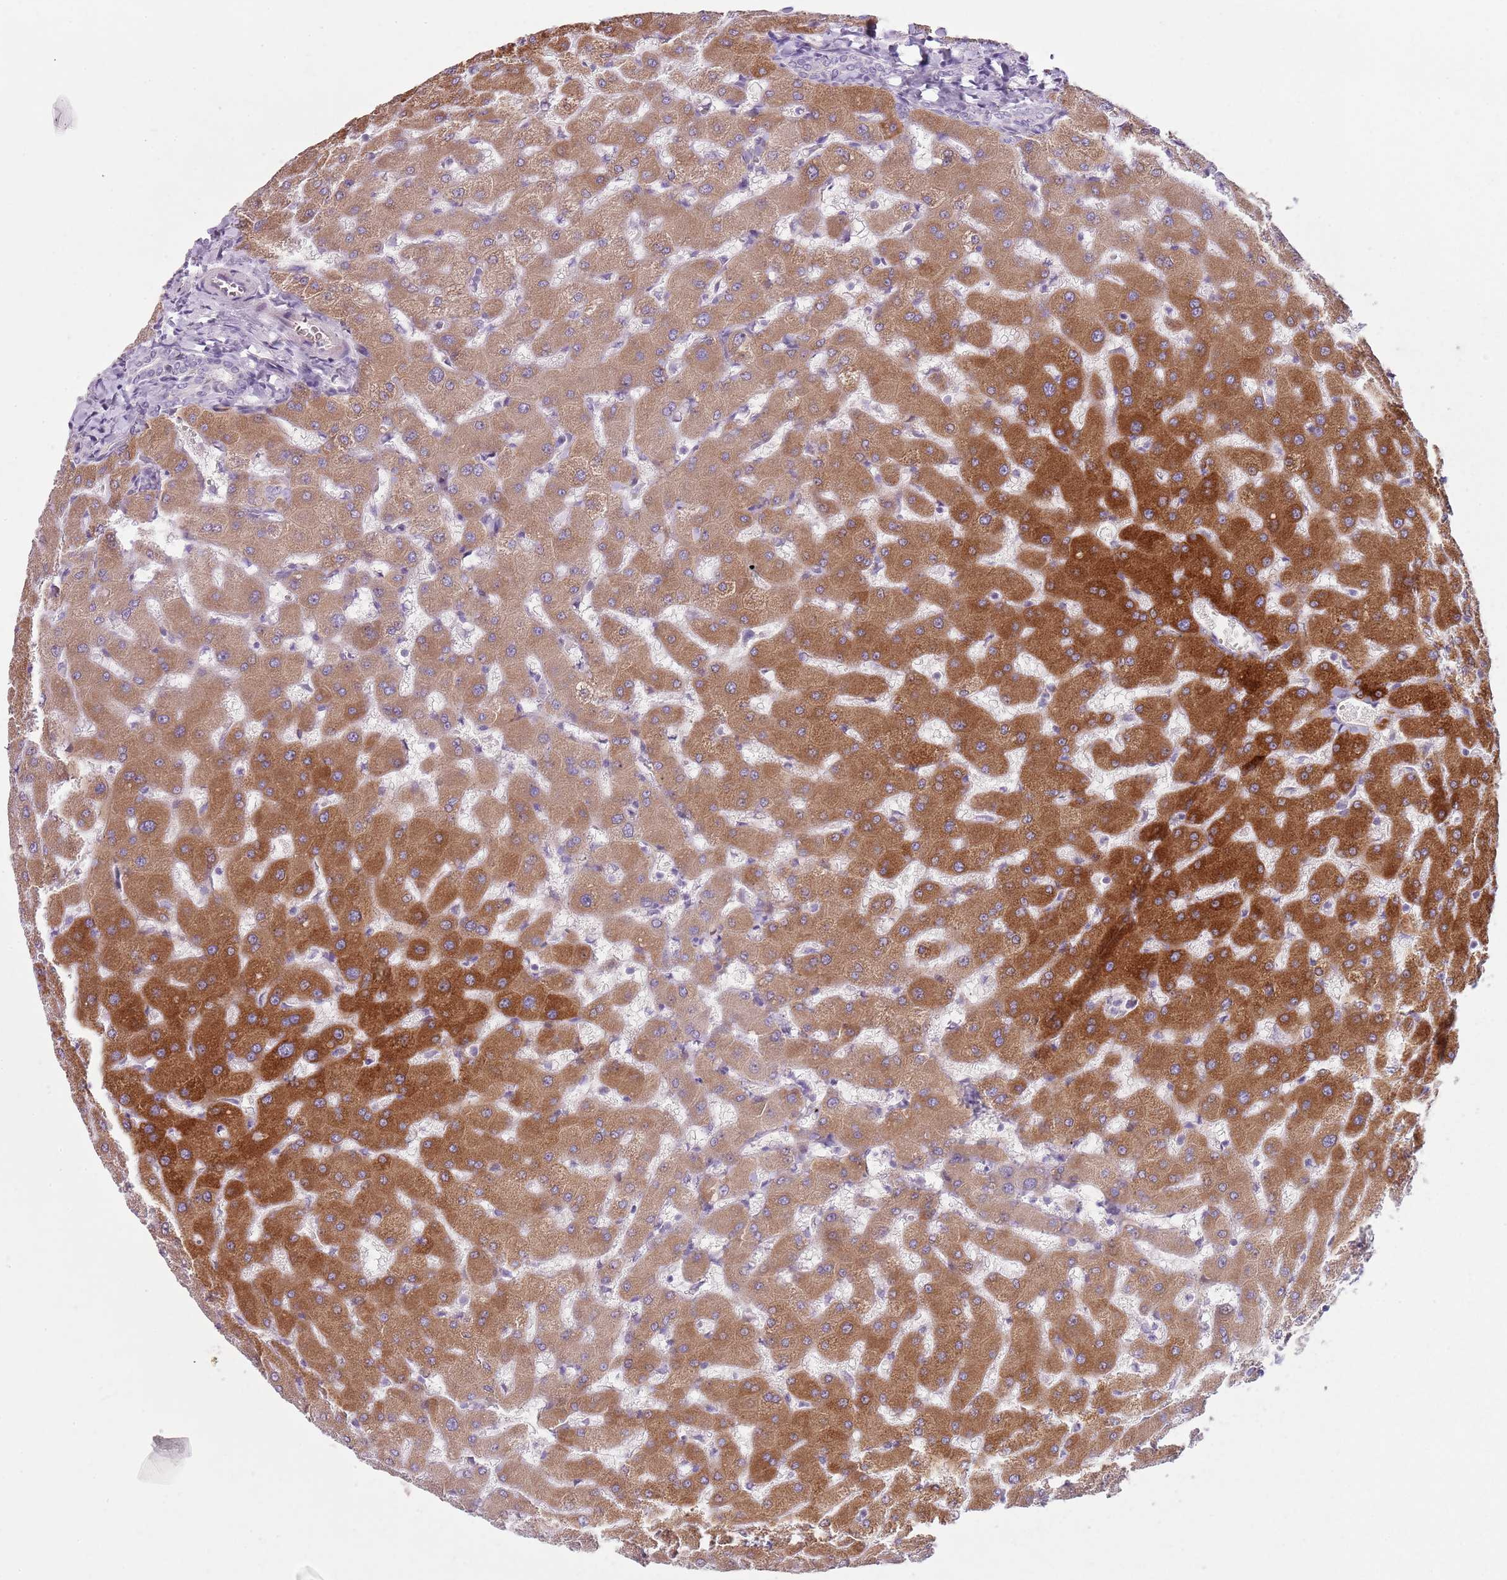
{"staining": {"intensity": "negative", "quantity": "none", "location": "none"}, "tissue": "liver", "cell_type": "Cholangiocytes", "image_type": "normal", "snomed": [{"axis": "morphology", "description": "Normal tissue, NOS"}, {"axis": "topography", "description": "Liver"}], "caption": "This is a image of immunohistochemistry (IHC) staining of normal liver, which shows no staining in cholangiocytes. The staining is performed using DAB brown chromogen with nuclei counter-stained in using hematoxylin.", "gene": "ZNF583", "patient": {"sex": "female", "age": 63}}